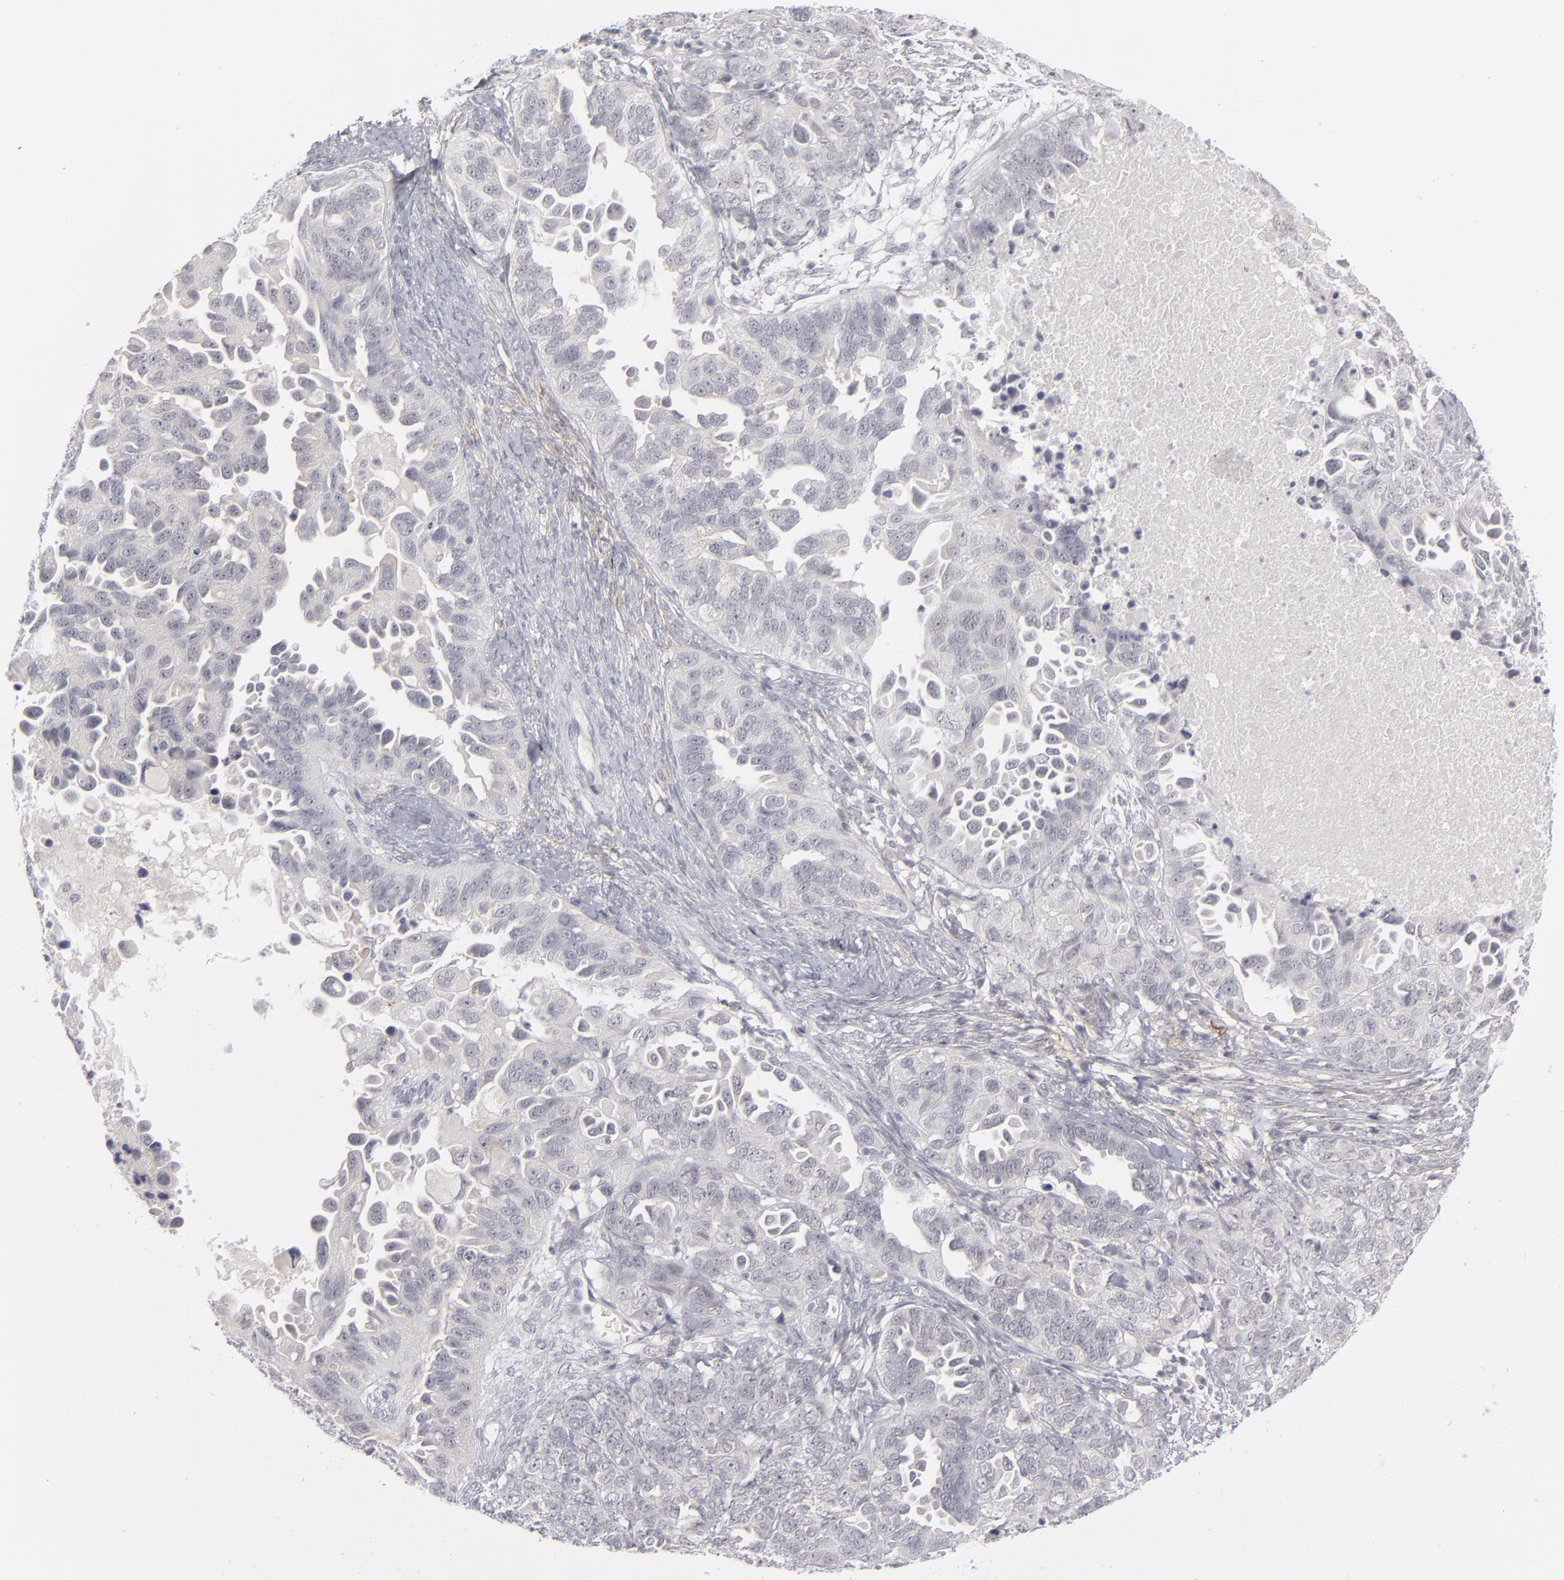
{"staining": {"intensity": "negative", "quantity": "none", "location": "none"}, "tissue": "ovarian cancer", "cell_type": "Tumor cells", "image_type": "cancer", "snomed": [{"axis": "morphology", "description": "Cystadenocarcinoma, serous, NOS"}, {"axis": "topography", "description": "Ovary"}], "caption": "Immunohistochemistry (IHC) image of human ovarian cancer (serous cystadenocarcinoma) stained for a protein (brown), which demonstrates no expression in tumor cells. (Immunohistochemistry (IHC), brightfield microscopy, high magnification).", "gene": "KIAA1210", "patient": {"sex": "female", "age": 82}}